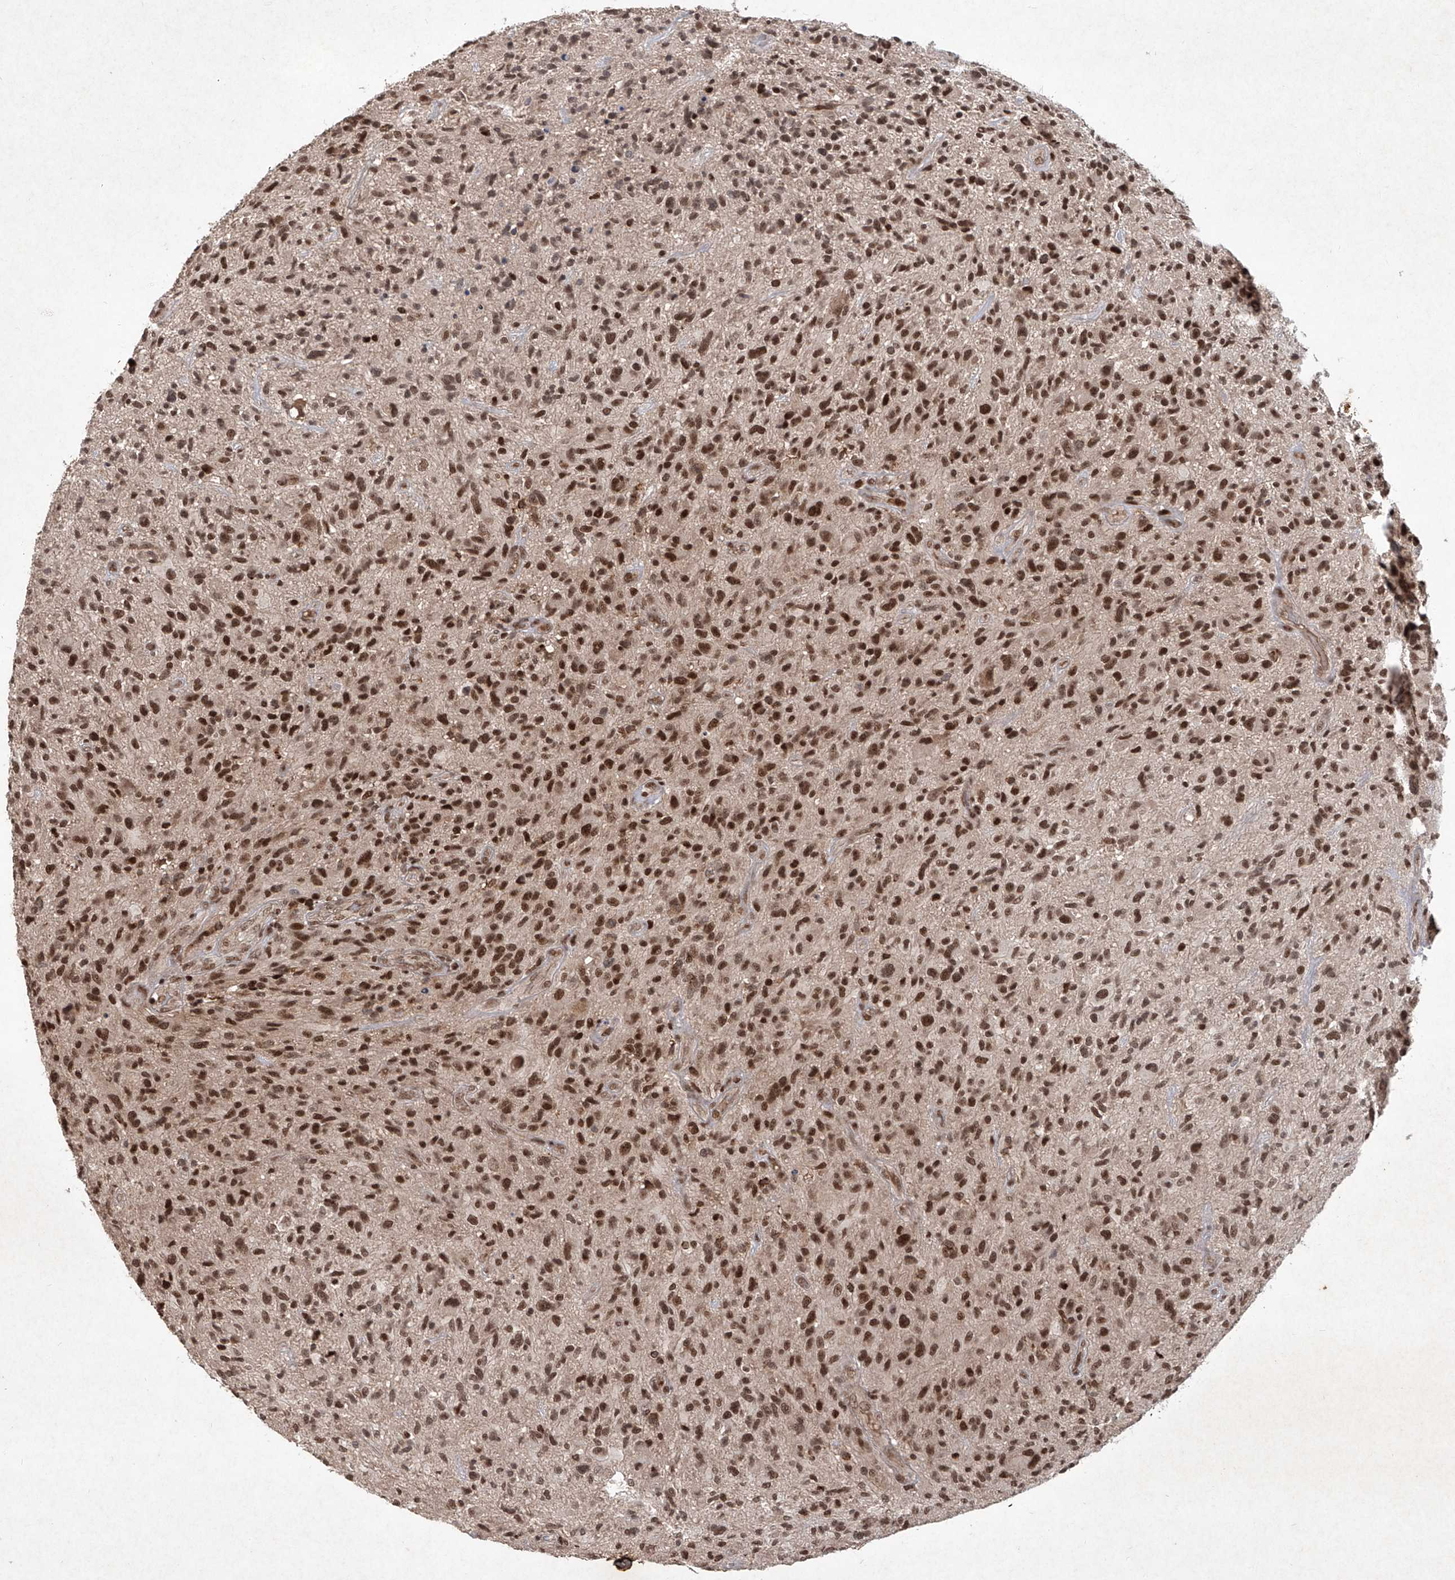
{"staining": {"intensity": "strong", "quantity": ">75%", "location": "nuclear"}, "tissue": "glioma", "cell_type": "Tumor cells", "image_type": "cancer", "snomed": [{"axis": "morphology", "description": "Glioma, malignant, High grade"}, {"axis": "topography", "description": "Brain"}], "caption": "Tumor cells reveal high levels of strong nuclear staining in approximately >75% of cells in human malignant glioma (high-grade).", "gene": "IRF2", "patient": {"sex": "male", "age": 47}}